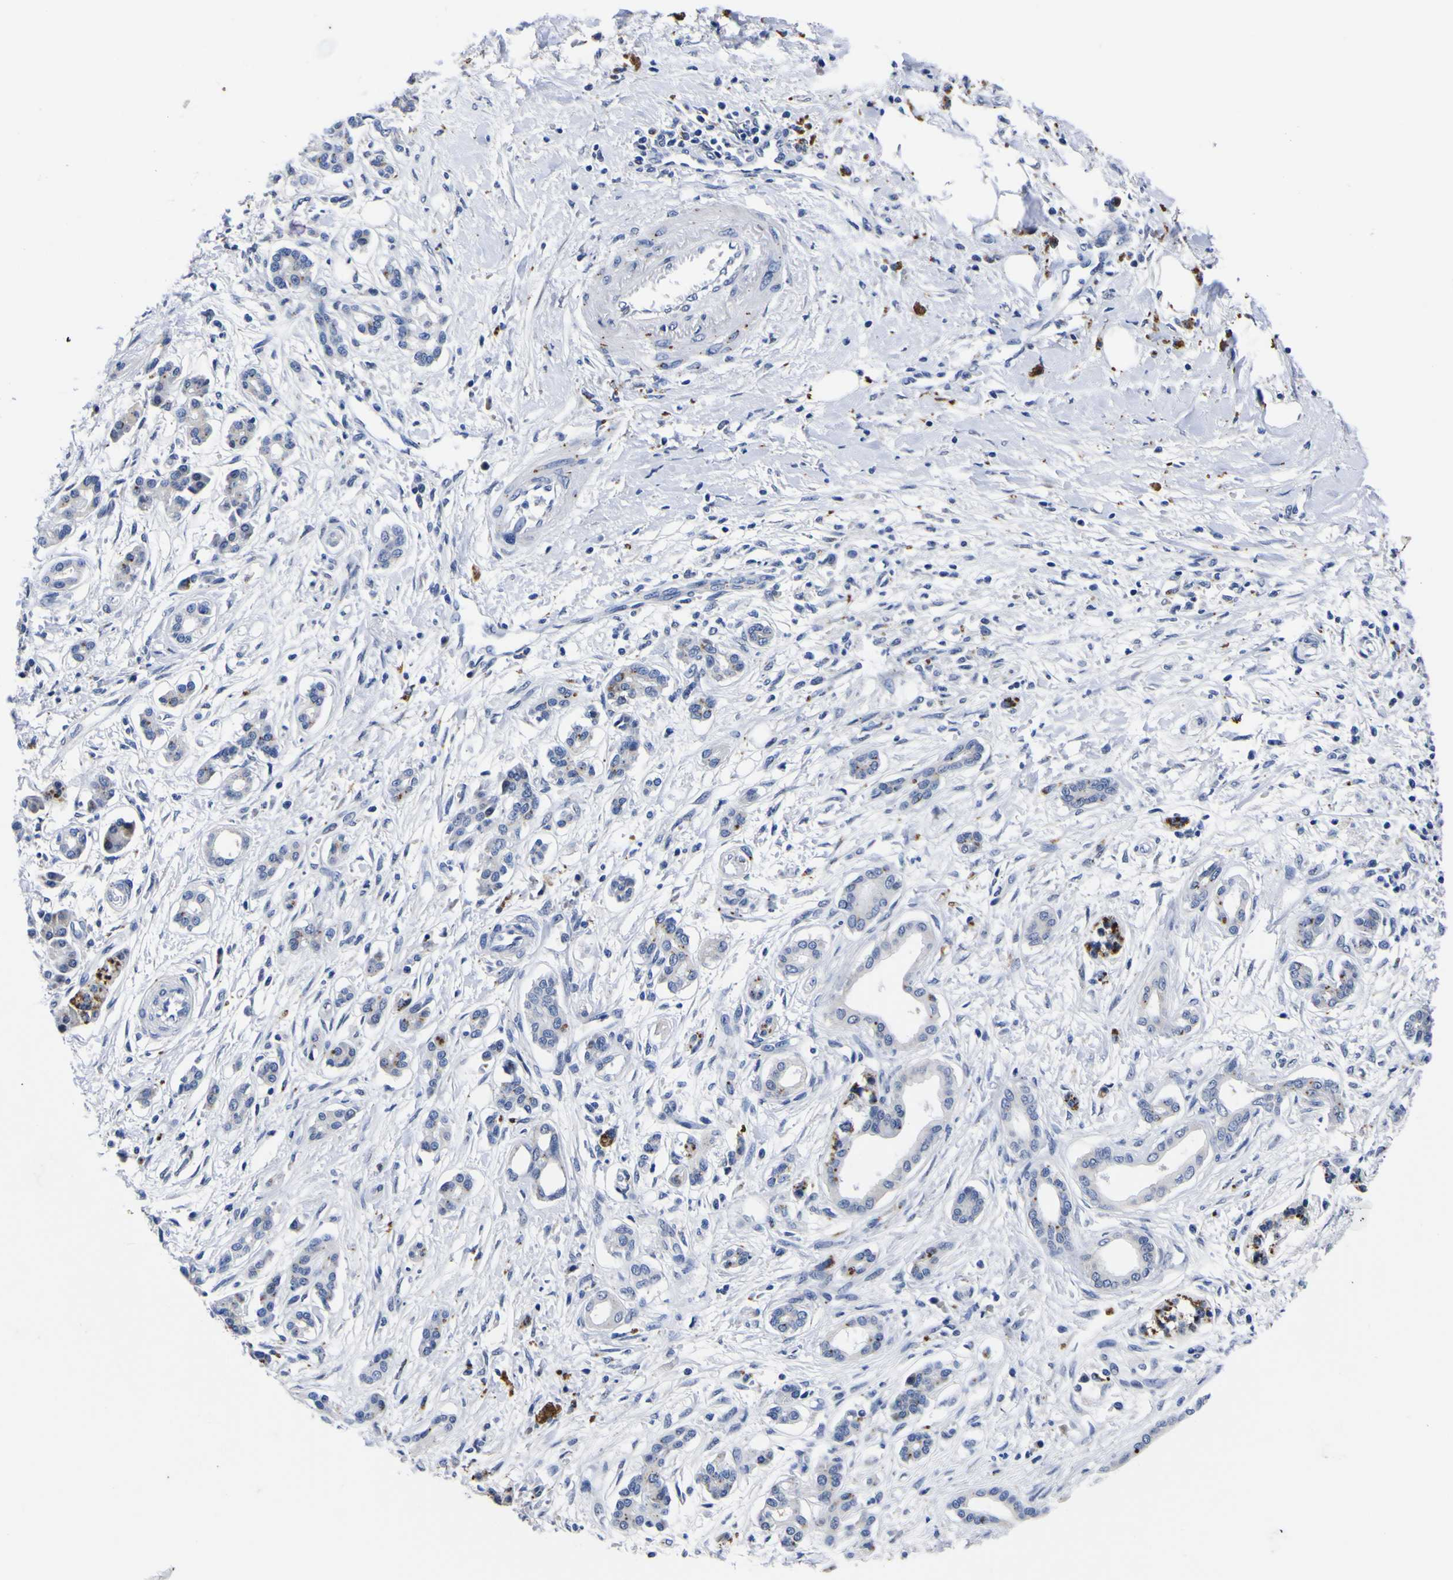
{"staining": {"intensity": "negative", "quantity": "none", "location": "none"}, "tissue": "pancreatic cancer", "cell_type": "Tumor cells", "image_type": "cancer", "snomed": [{"axis": "morphology", "description": "Adenocarcinoma, NOS"}, {"axis": "topography", "description": "Pancreas"}], "caption": "Pancreatic cancer was stained to show a protein in brown. There is no significant expression in tumor cells. (DAB (3,3'-diaminobenzidine) IHC visualized using brightfield microscopy, high magnification).", "gene": "IGFLR1", "patient": {"sex": "male", "age": 56}}